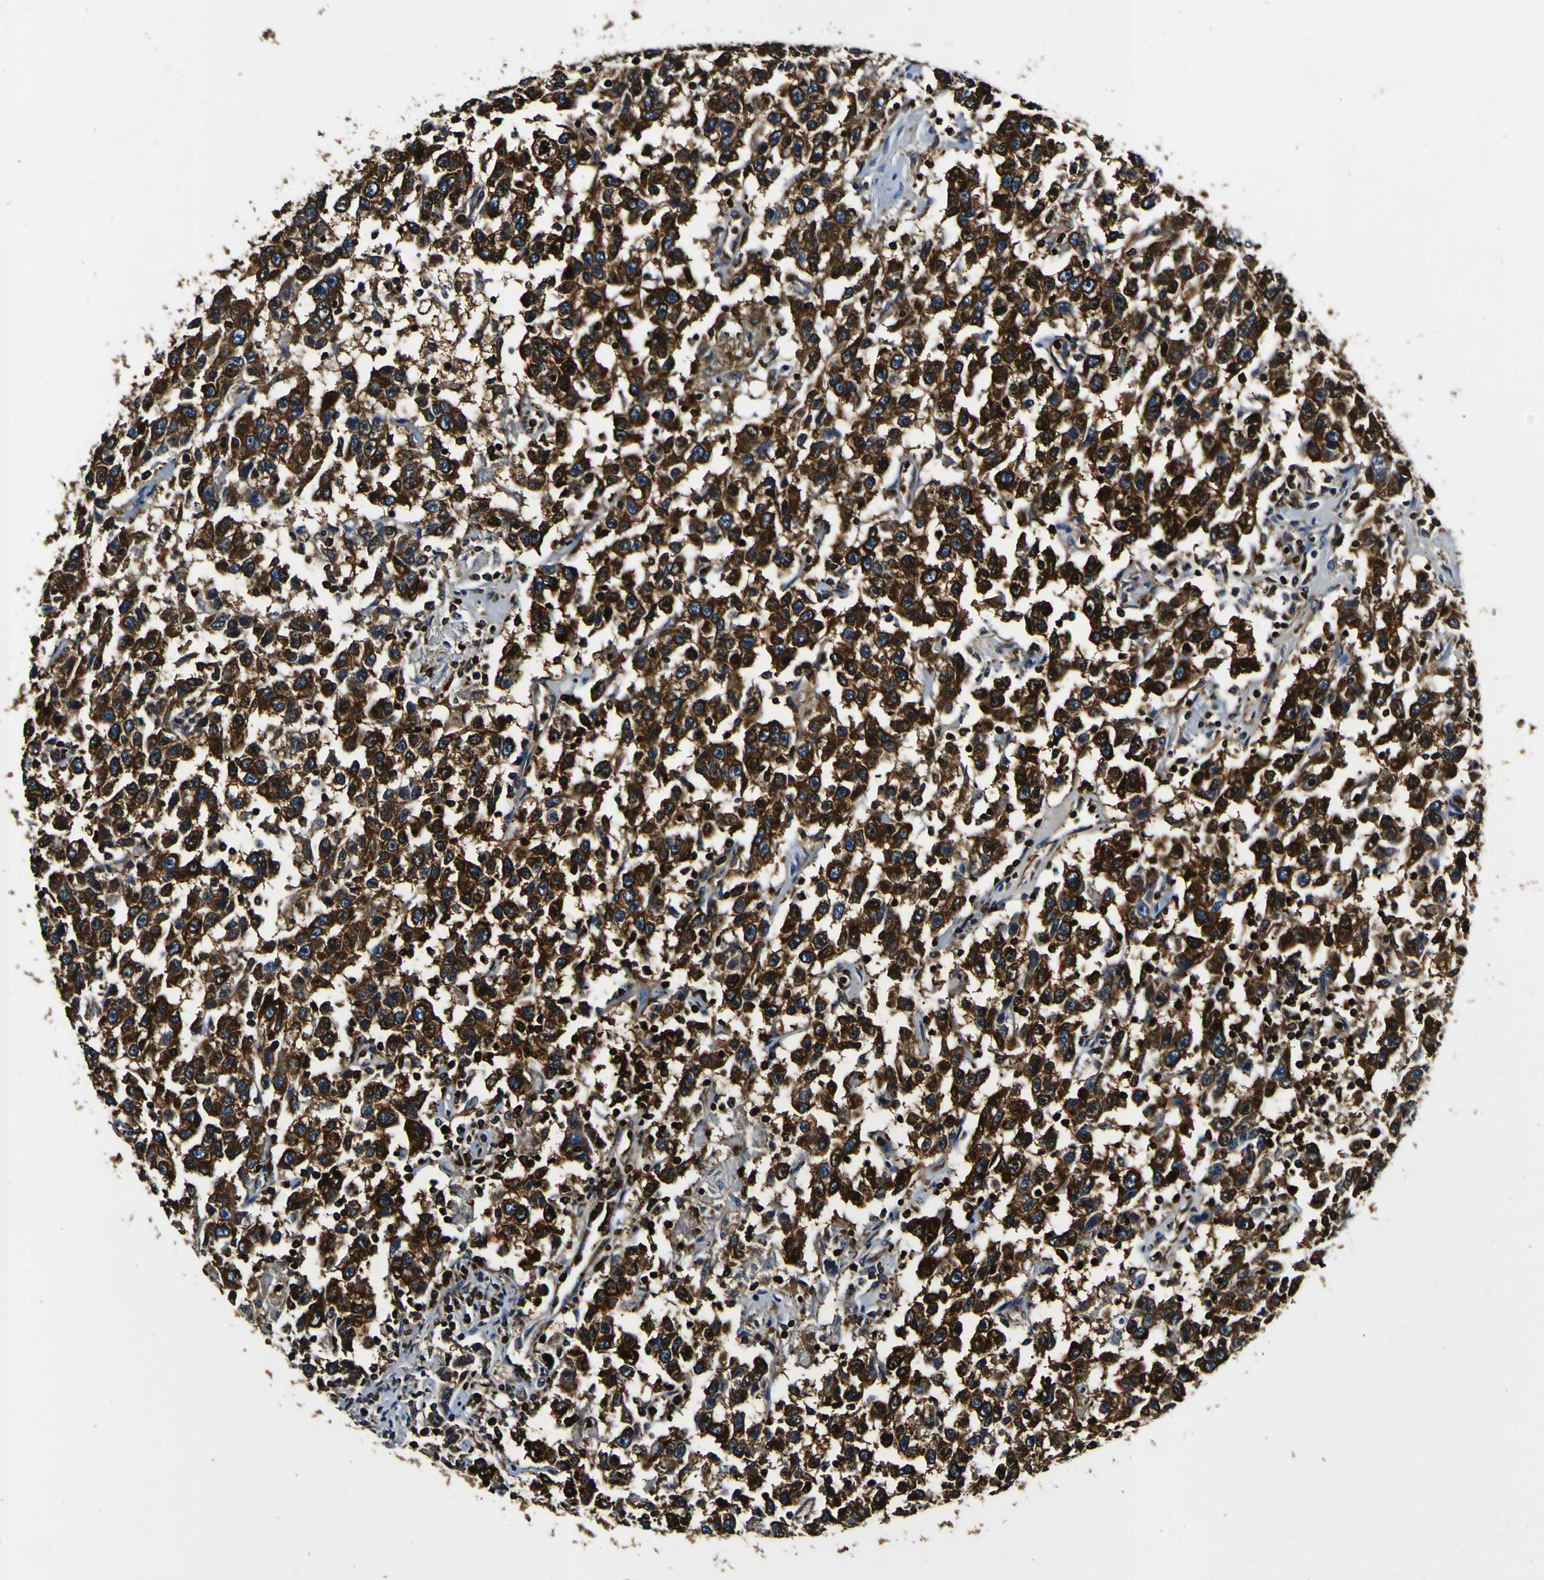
{"staining": {"intensity": "strong", "quantity": ">75%", "location": "cytoplasmic/membranous"}, "tissue": "testis cancer", "cell_type": "Tumor cells", "image_type": "cancer", "snomed": [{"axis": "morphology", "description": "Seminoma, NOS"}, {"axis": "topography", "description": "Testis"}], "caption": "Seminoma (testis) stained with a brown dye reveals strong cytoplasmic/membranous positive positivity in about >75% of tumor cells.", "gene": "RHOT2", "patient": {"sex": "male", "age": 41}}